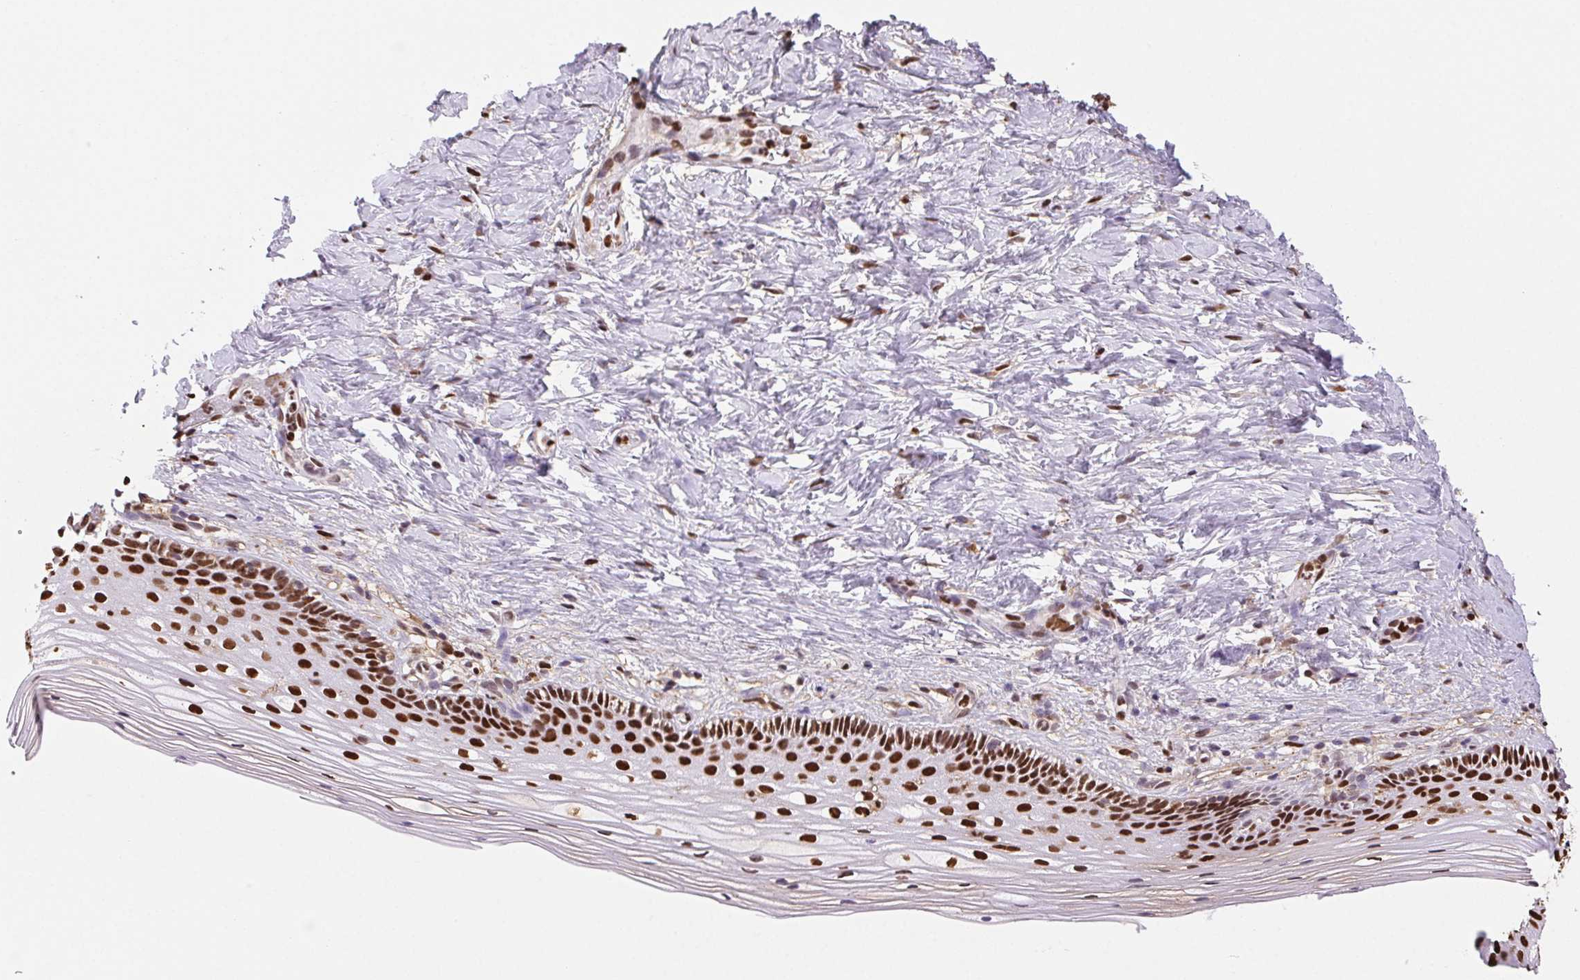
{"staining": {"intensity": "strong", "quantity": ">75%", "location": "nuclear"}, "tissue": "vagina", "cell_type": "Squamous epithelial cells", "image_type": "normal", "snomed": [{"axis": "morphology", "description": "Normal tissue, NOS"}, {"axis": "topography", "description": "Vagina"}], "caption": "Normal vagina was stained to show a protein in brown. There is high levels of strong nuclear positivity in about >75% of squamous epithelial cells.", "gene": "SETSIP", "patient": {"sex": "female", "age": 45}}